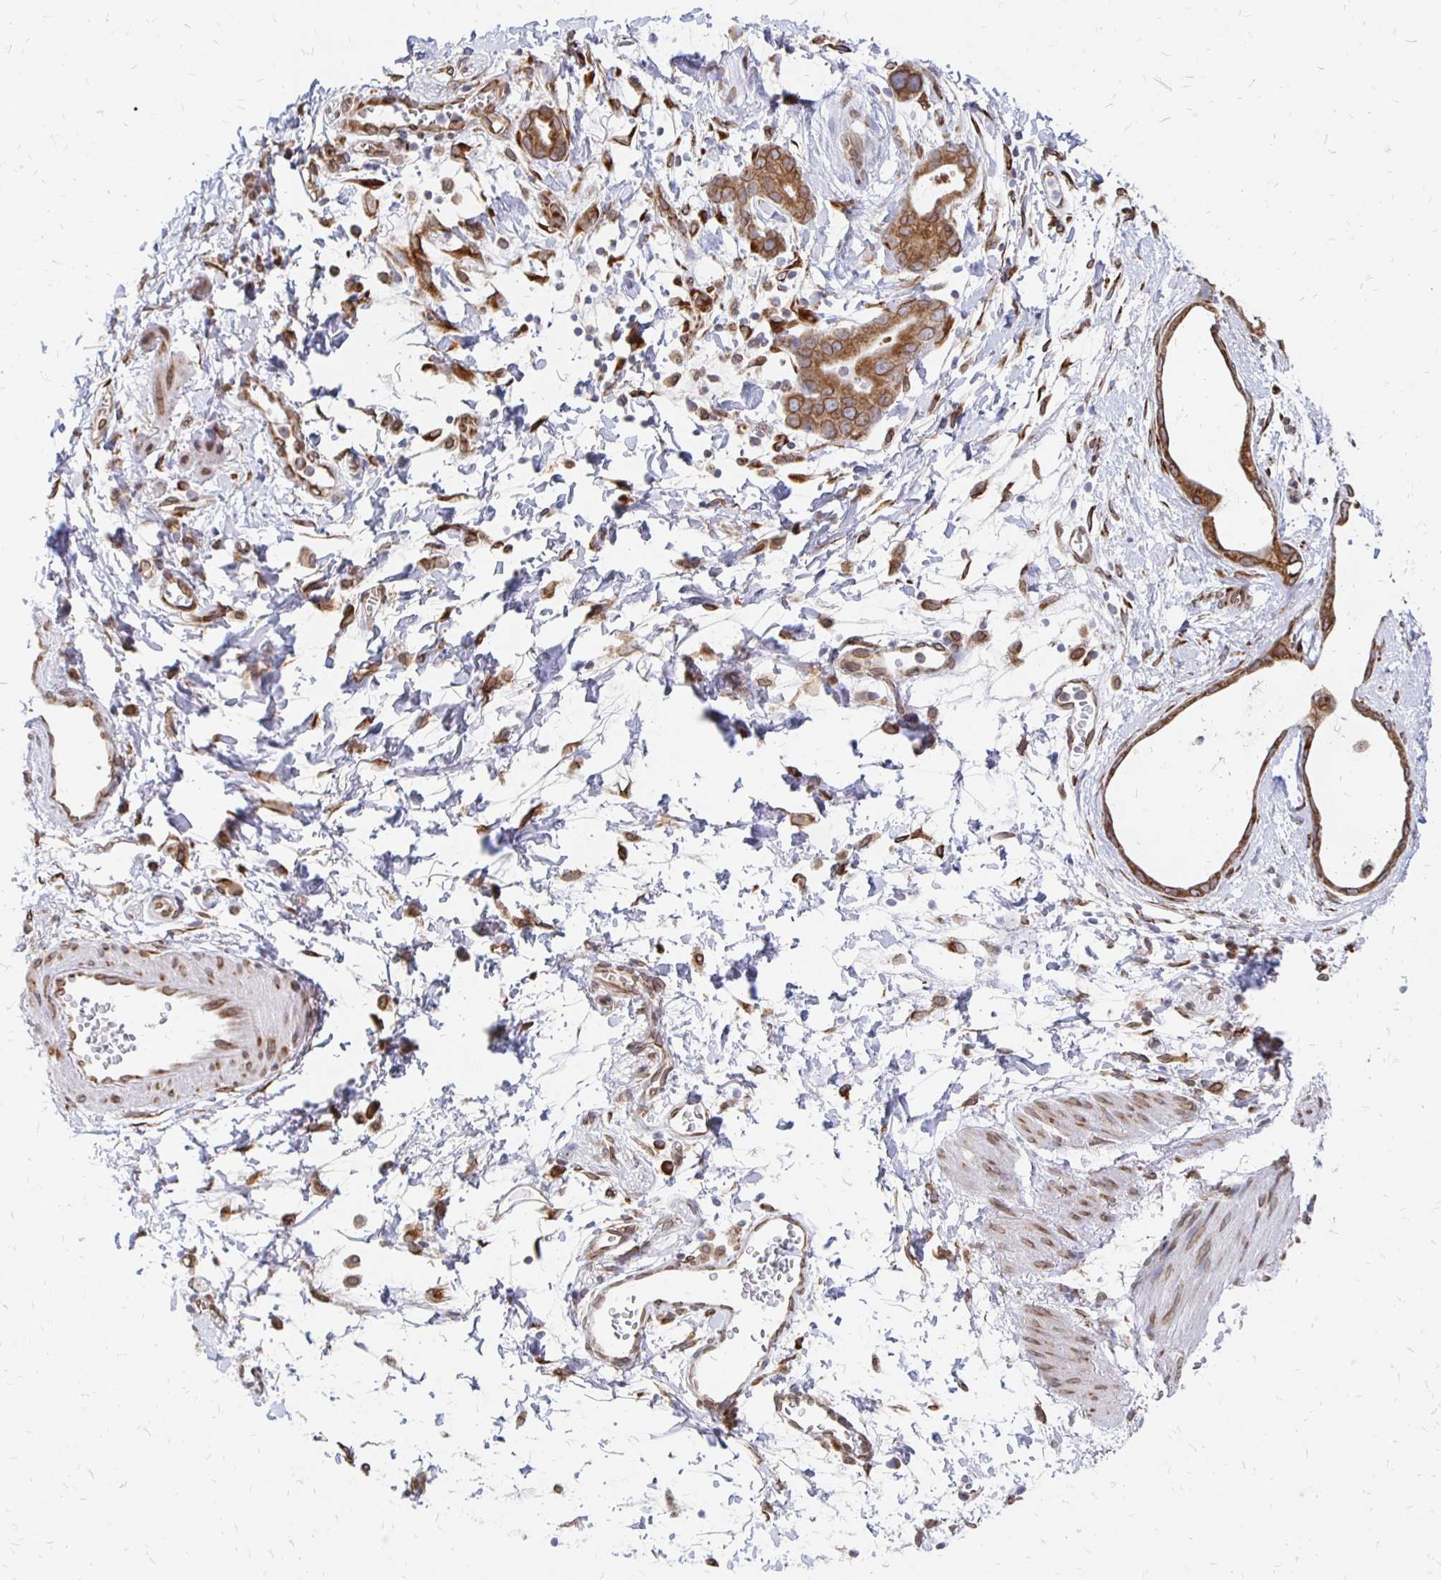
{"staining": {"intensity": "strong", "quantity": ">75%", "location": "cytoplasmic/membranous,nuclear"}, "tissue": "stomach cancer", "cell_type": "Tumor cells", "image_type": "cancer", "snomed": [{"axis": "morphology", "description": "Adenocarcinoma, NOS"}, {"axis": "topography", "description": "Stomach"}], "caption": "A high amount of strong cytoplasmic/membranous and nuclear positivity is appreciated in about >75% of tumor cells in stomach cancer tissue. The protein is stained brown, and the nuclei are stained in blue (DAB IHC with brightfield microscopy, high magnification).", "gene": "PELI3", "patient": {"sex": "male", "age": 55}}